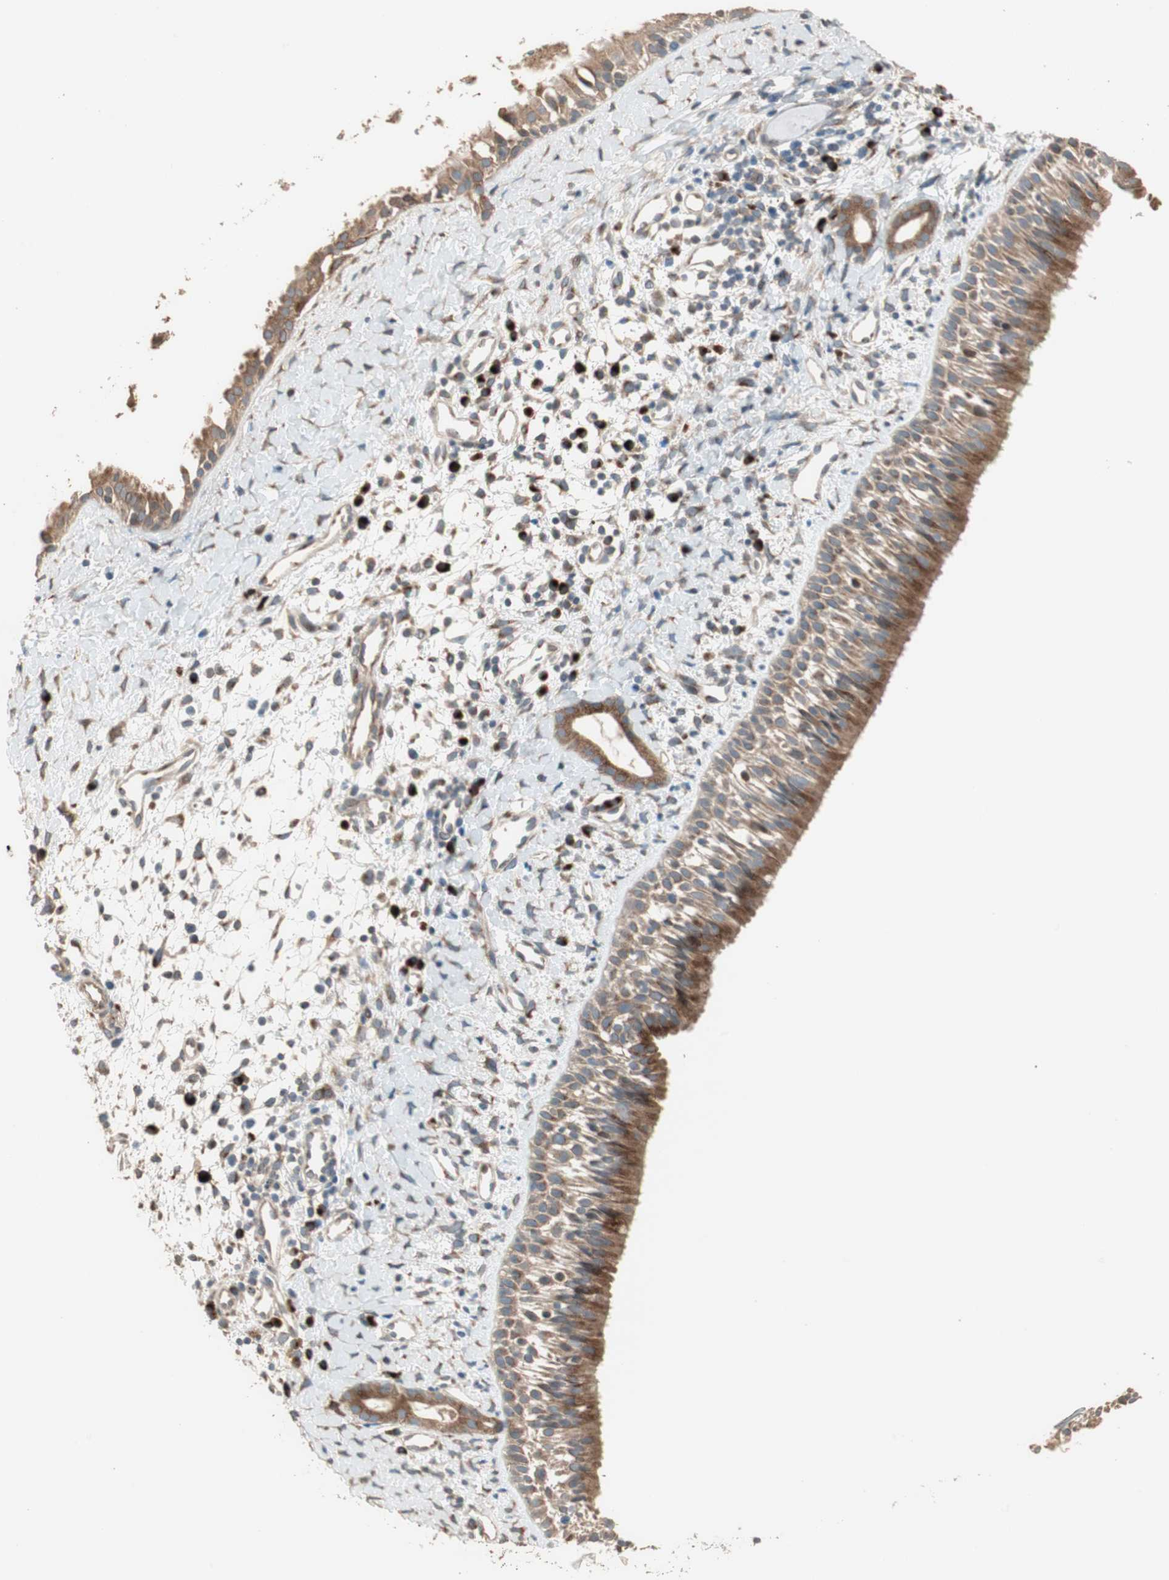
{"staining": {"intensity": "moderate", "quantity": ">75%", "location": "cytoplasmic/membranous"}, "tissue": "nasopharynx", "cell_type": "Respiratory epithelial cells", "image_type": "normal", "snomed": [{"axis": "morphology", "description": "Normal tissue, NOS"}, {"axis": "topography", "description": "Nasopharynx"}], "caption": "This is an image of immunohistochemistry (IHC) staining of unremarkable nasopharynx, which shows moderate expression in the cytoplasmic/membranous of respiratory epithelial cells.", "gene": "RARRES1", "patient": {"sex": "male", "age": 22}}